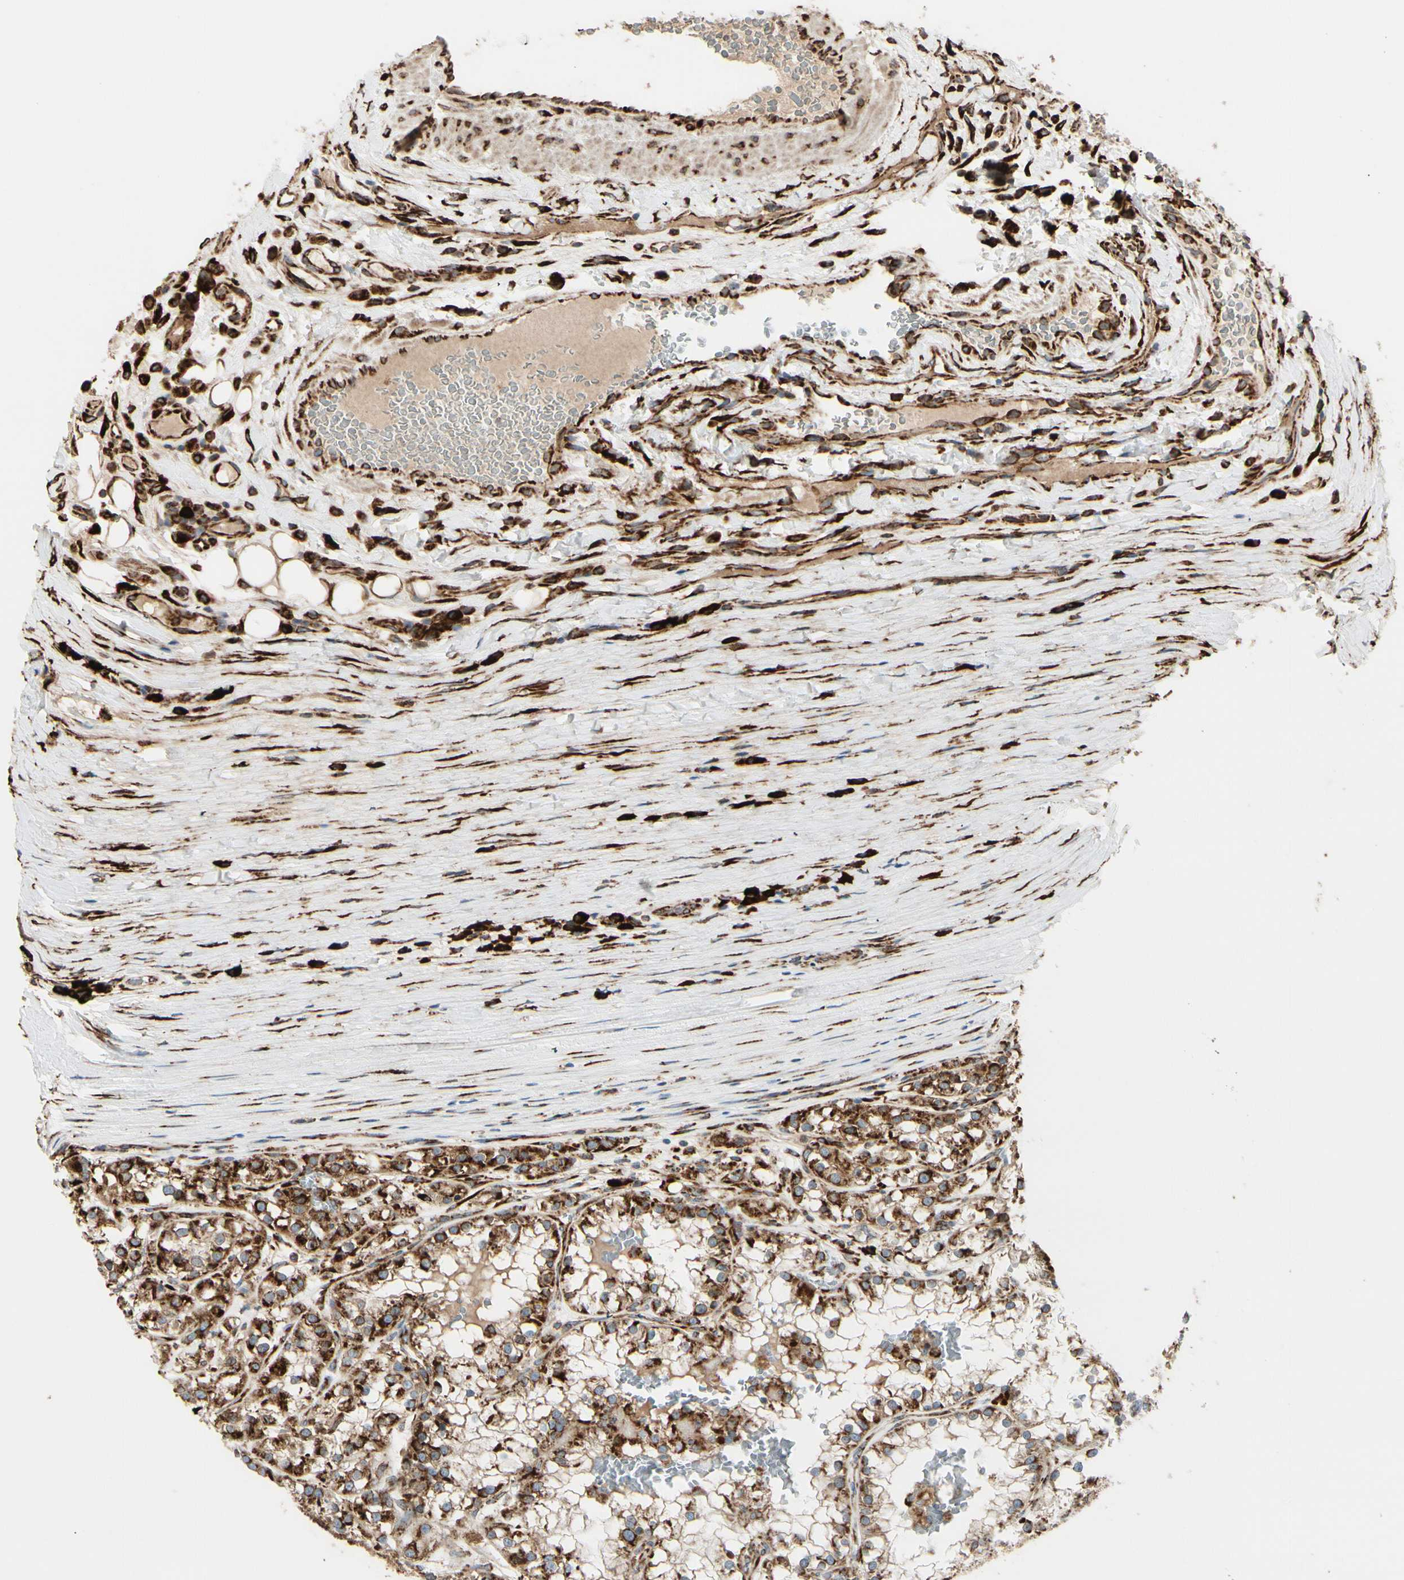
{"staining": {"intensity": "strong", "quantity": ">75%", "location": "cytoplasmic/membranous"}, "tissue": "renal cancer", "cell_type": "Tumor cells", "image_type": "cancer", "snomed": [{"axis": "morphology", "description": "Adenocarcinoma, NOS"}, {"axis": "topography", "description": "Kidney"}], "caption": "Renal cancer (adenocarcinoma) stained with a protein marker shows strong staining in tumor cells.", "gene": "RRBP1", "patient": {"sex": "female", "age": 52}}